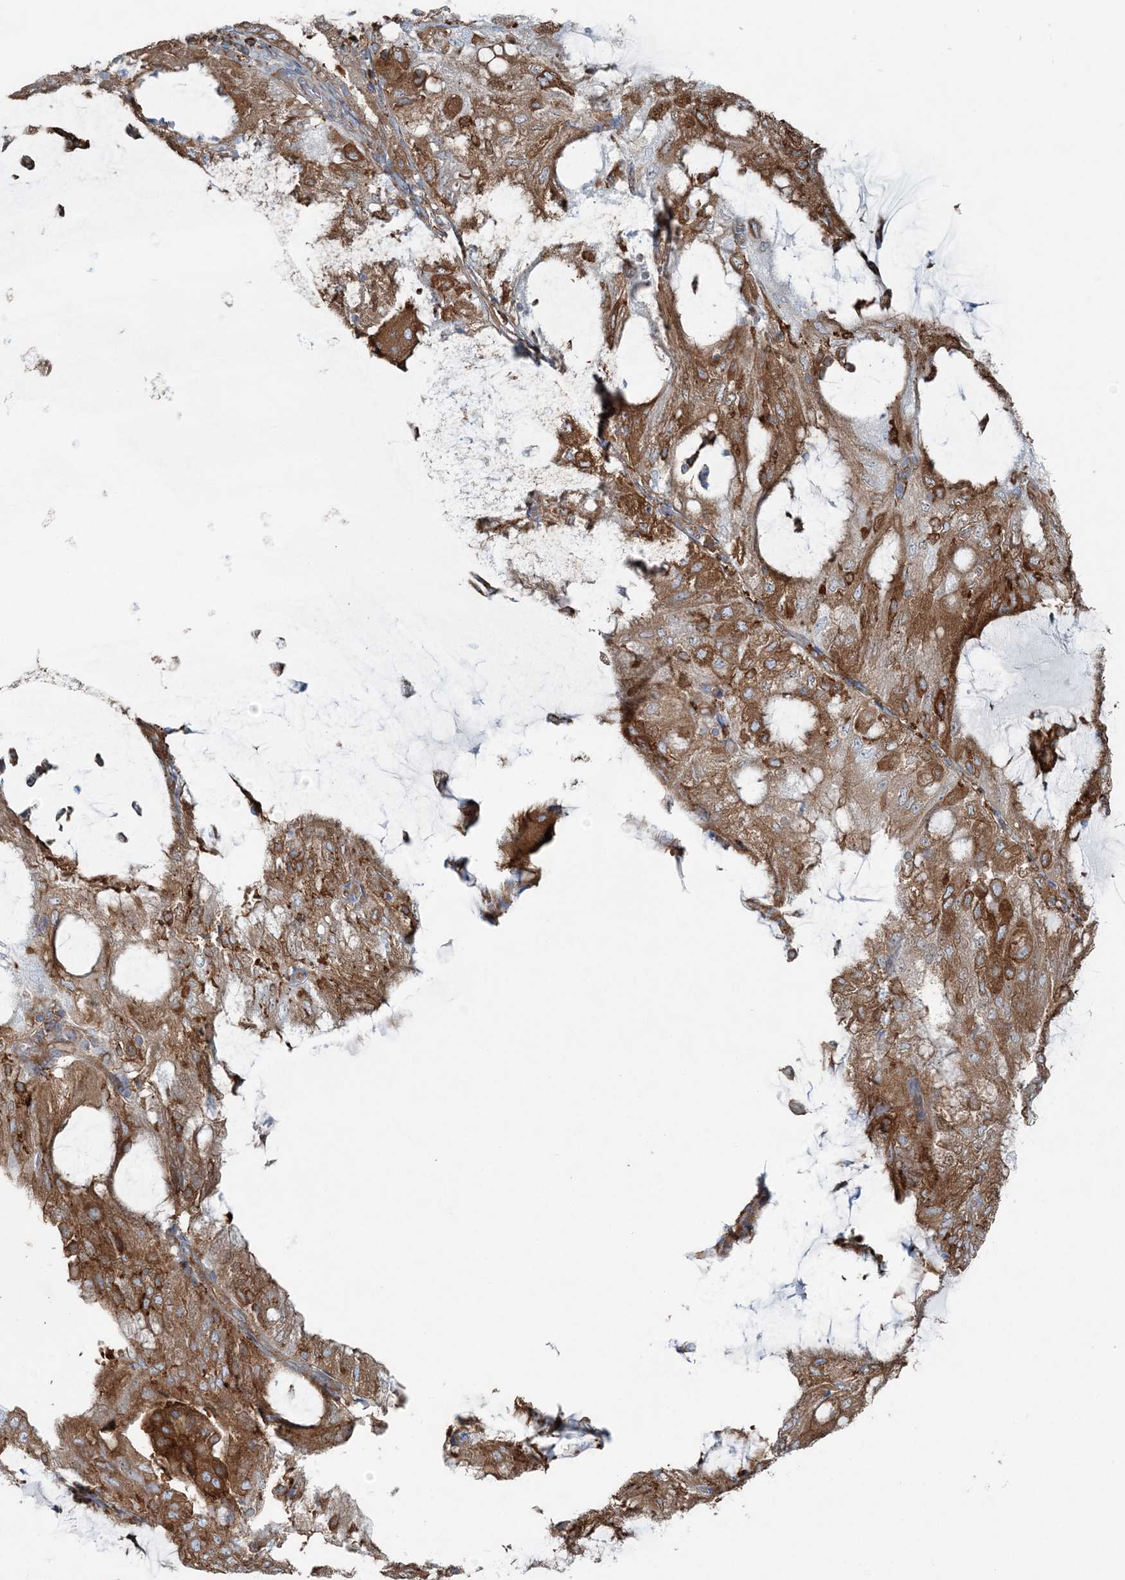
{"staining": {"intensity": "moderate", "quantity": ">75%", "location": "cytoplasmic/membranous"}, "tissue": "endometrial cancer", "cell_type": "Tumor cells", "image_type": "cancer", "snomed": [{"axis": "morphology", "description": "Adenocarcinoma, NOS"}, {"axis": "topography", "description": "Endometrium"}], "caption": "The immunohistochemical stain highlights moderate cytoplasmic/membranous expression in tumor cells of endometrial adenocarcinoma tissue.", "gene": "SNX2", "patient": {"sex": "female", "age": 81}}